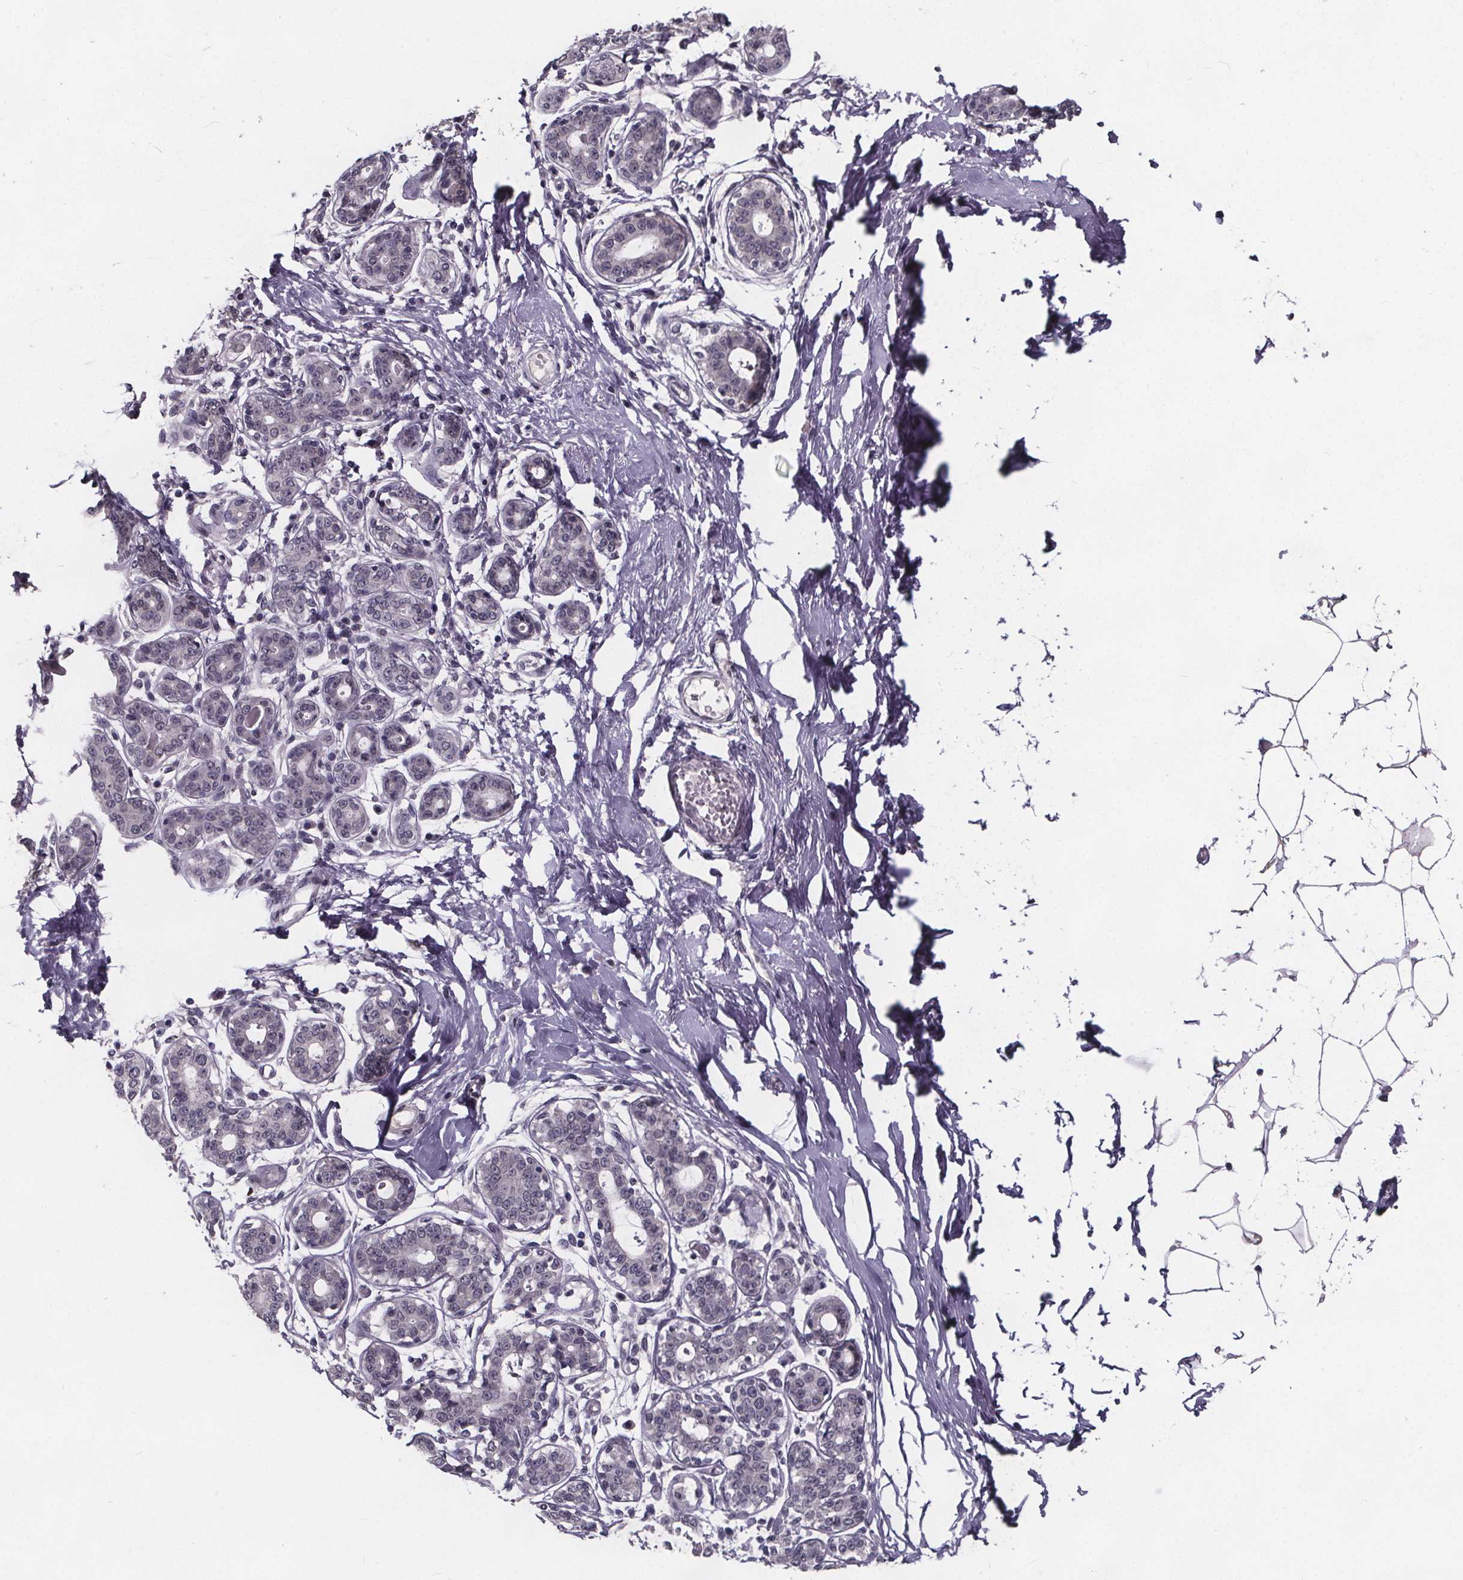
{"staining": {"intensity": "negative", "quantity": "none", "location": "none"}, "tissue": "breast", "cell_type": "Adipocytes", "image_type": "normal", "snomed": [{"axis": "morphology", "description": "Normal tissue, NOS"}, {"axis": "topography", "description": "Skin"}, {"axis": "topography", "description": "Breast"}], "caption": "DAB (3,3'-diaminobenzidine) immunohistochemical staining of normal human breast demonstrates no significant expression in adipocytes. (Stains: DAB (3,3'-diaminobenzidine) IHC with hematoxylin counter stain, Microscopy: brightfield microscopy at high magnification).", "gene": "FAM181B", "patient": {"sex": "female", "age": 43}}